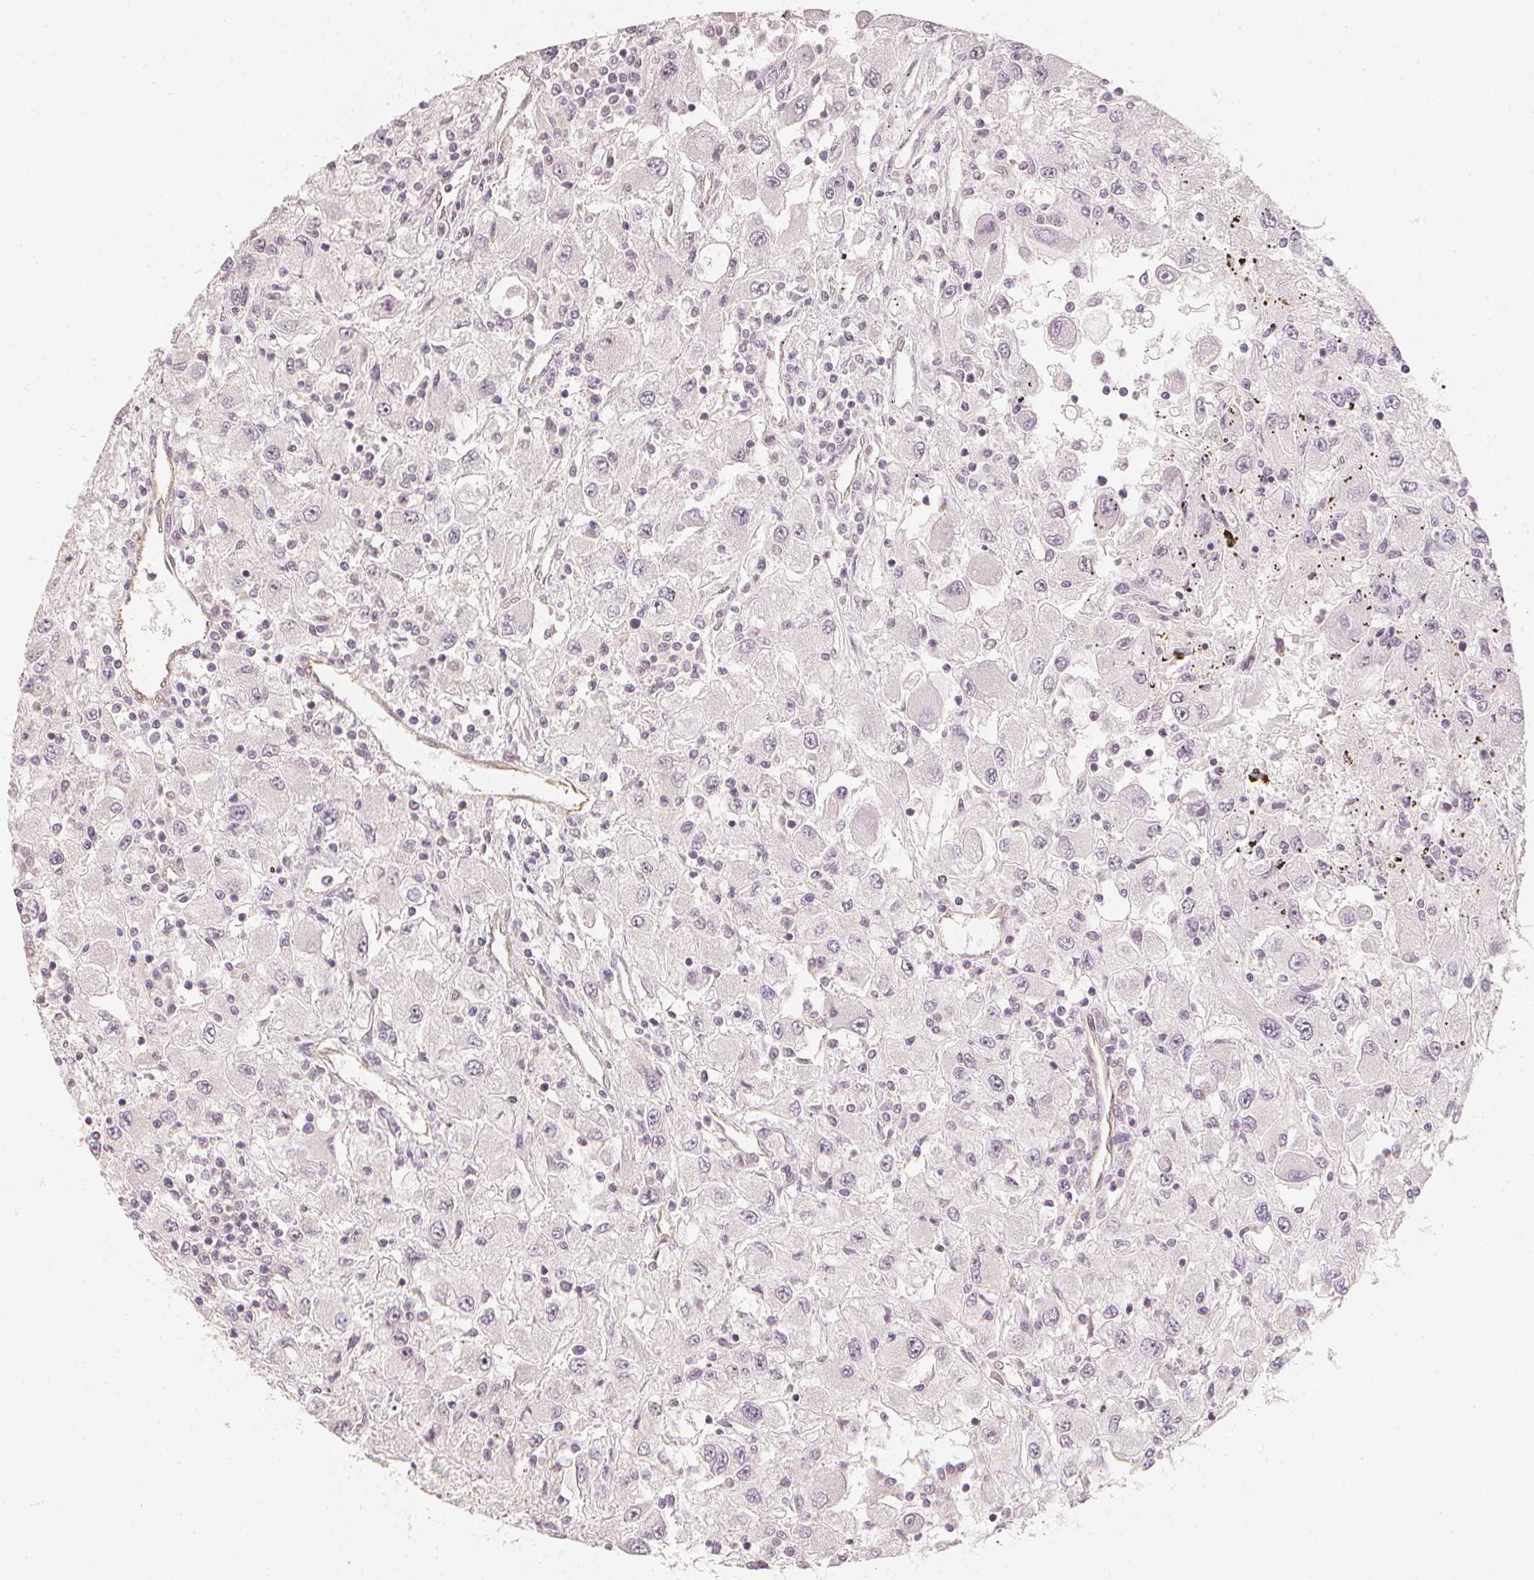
{"staining": {"intensity": "negative", "quantity": "none", "location": "none"}, "tissue": "renal cancer", "cell_type": "Tumor cells", "image_type": "cancer", "snomed": [{"axis": "morphology", "description": "Adenocarcinoma, NOS"}, {"axis": "topography", "description": "Kidney"}], "caption": "This is an immunohistochemistry image of renal adenocarcinoma. There is no positivity in tumor cells.", "gene": "CIB1", "patient": {"sex": "female", "age": 67}}